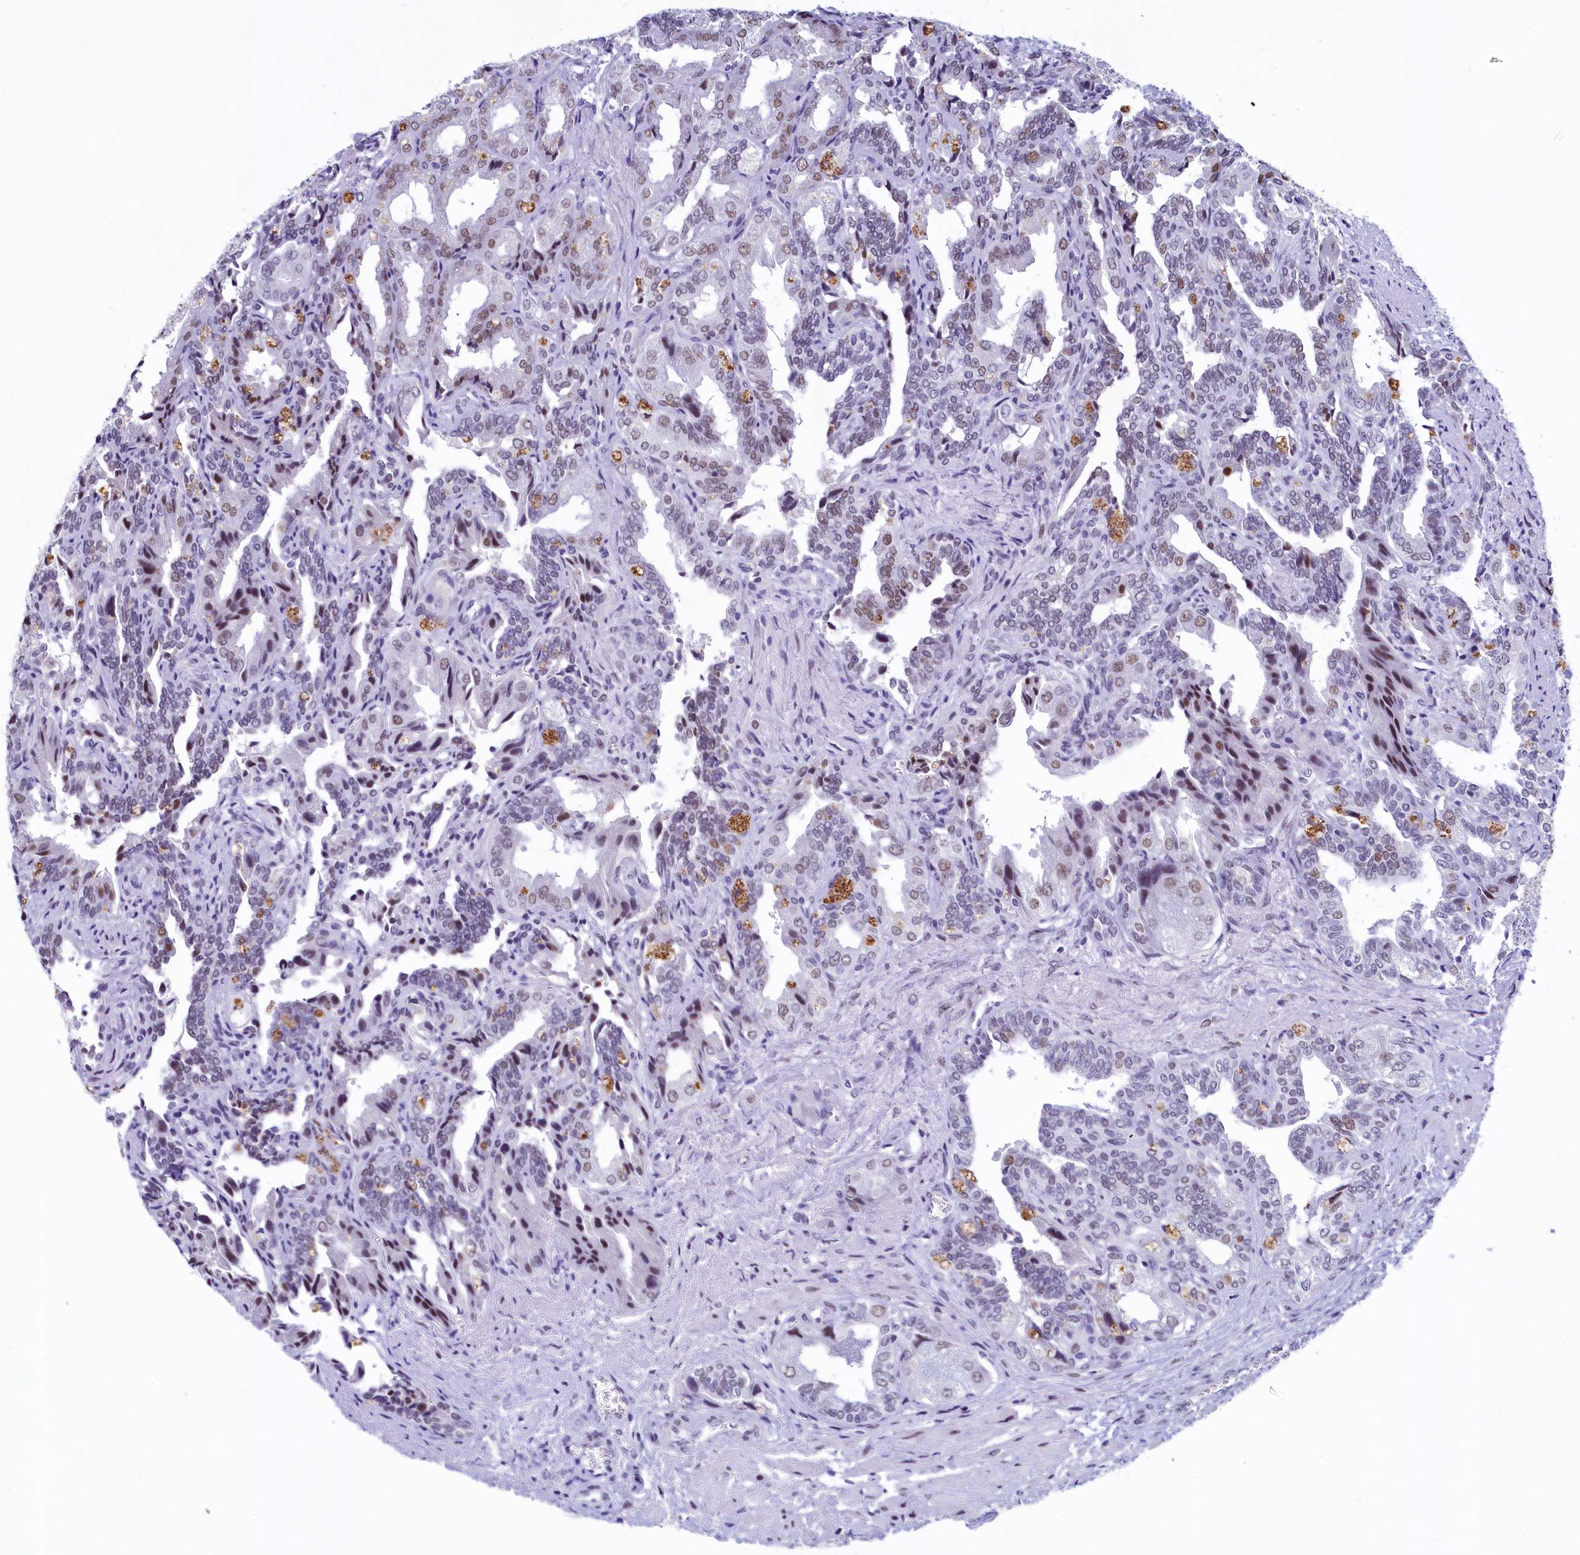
{"staining": {"intensity": "weak", "quantity": "25%-75%", "location": "nuclear"}, "tissue": "seminal vesicle", "cell_type": "Glandular cells", "image_type": "normal", "snomed": [{"axis": "morphology", "description": "Normal tissue, NOS"}, {"axis": "topography", "description": "Seminal veicle"}], "caption": "Weak nuclear staining for a protein is present in approximately 25%-75% of glandular cells of unremarkable seminal vesicle using immunohistochemistry (IHC).", "gene": "SUGP2", "patient": {"sex": "male", "age": 63}}